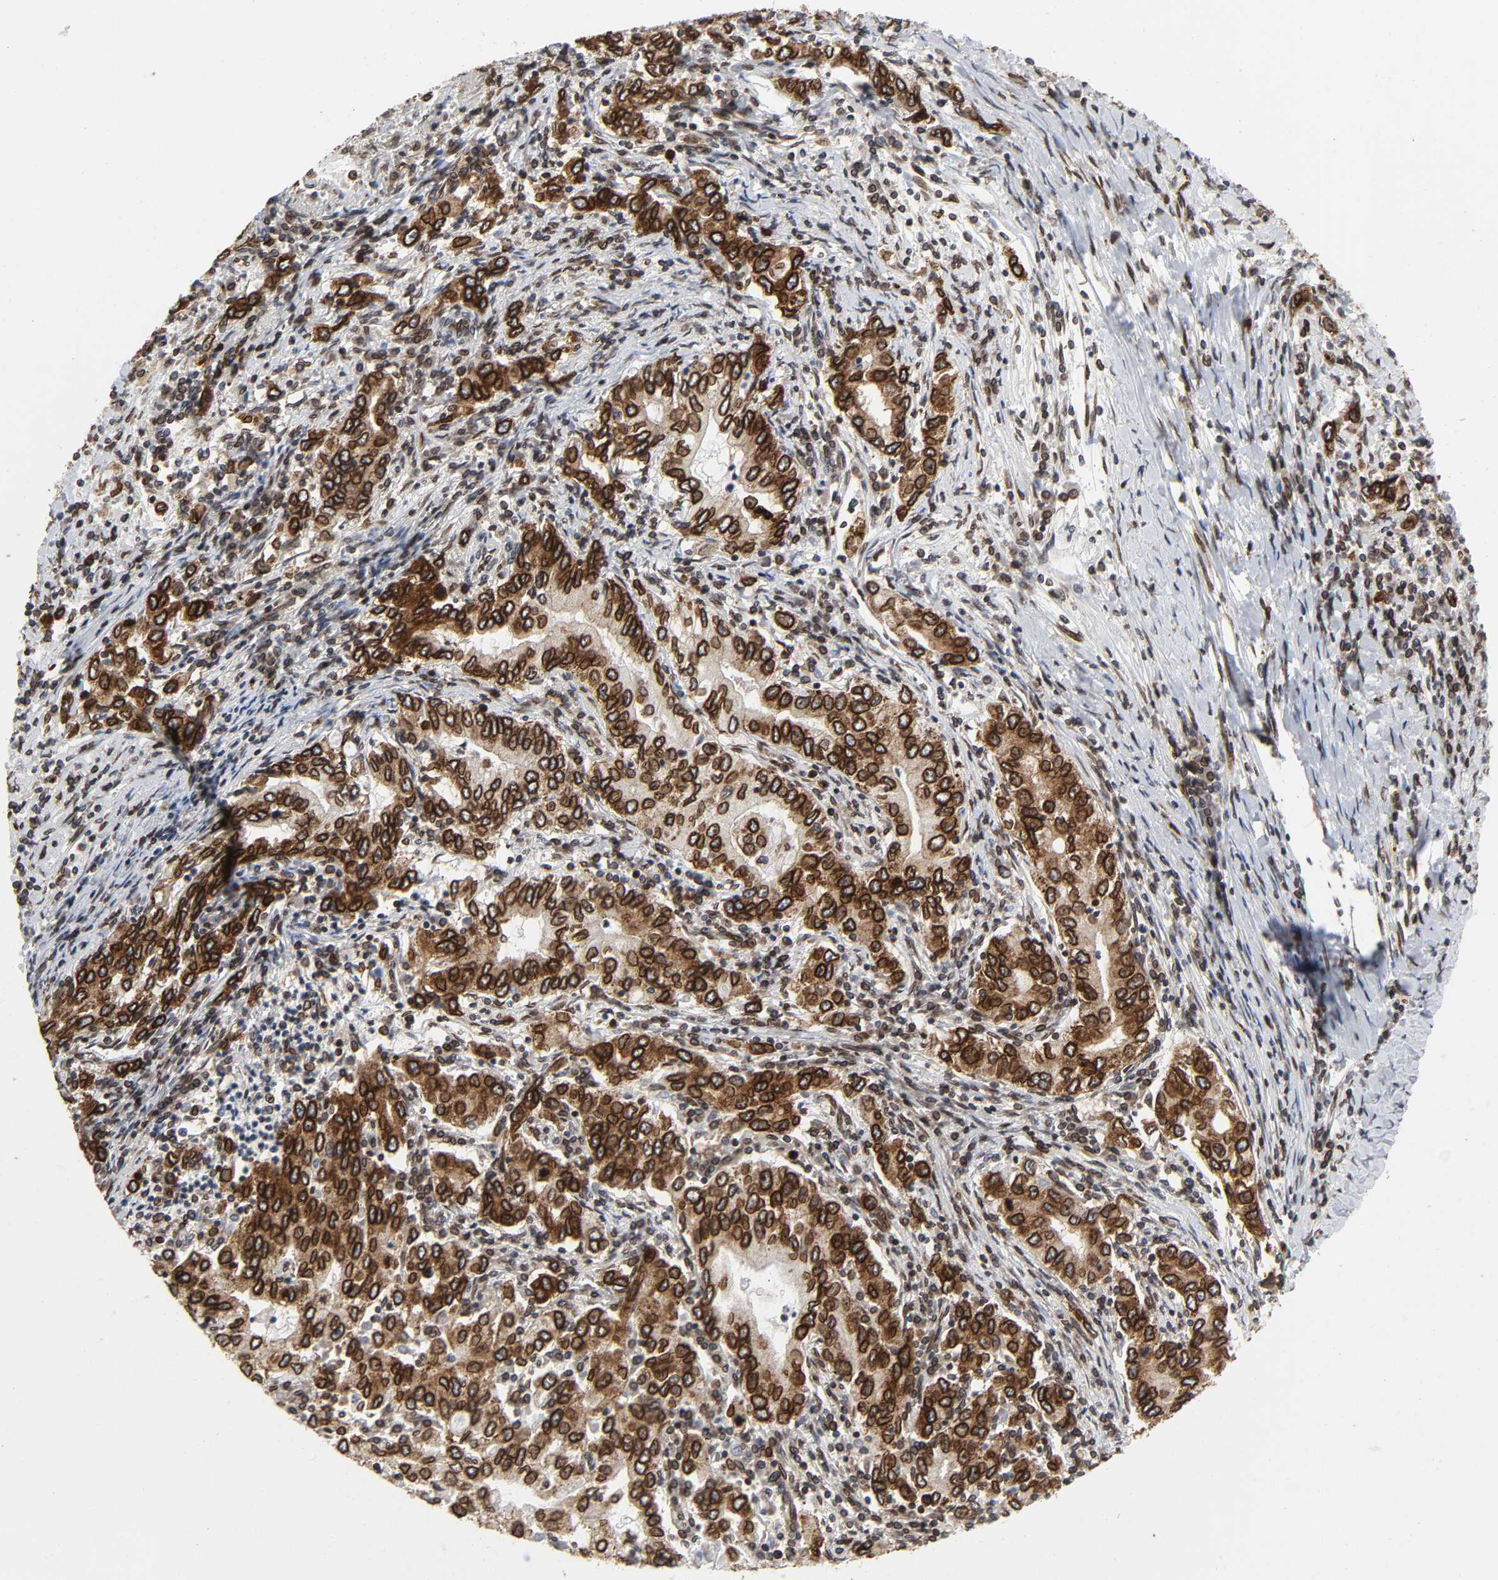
{"staining": {"intensity": "strong", "quantity": ">75%", "location": "cytoplasmic/membranous,nuclear"}, "tissue": "stomach cancer", "cell_type": "Tumor cells", "image_type": "cancer", "snomed": [{"axis": "morphology", "description": "Adenocarcinoma, NOS"}, {"axis": "topography", "description": "Stomach, lower"}], "caption": "Brown immunohistochemical staining in human stomach adenocarcinoma shows strong cytoplasmic/membranous and nuclear staining in about >75% of tumor cells.", "gene": "RANGAP1", "patient": {"sex": "female", "age": 72}}